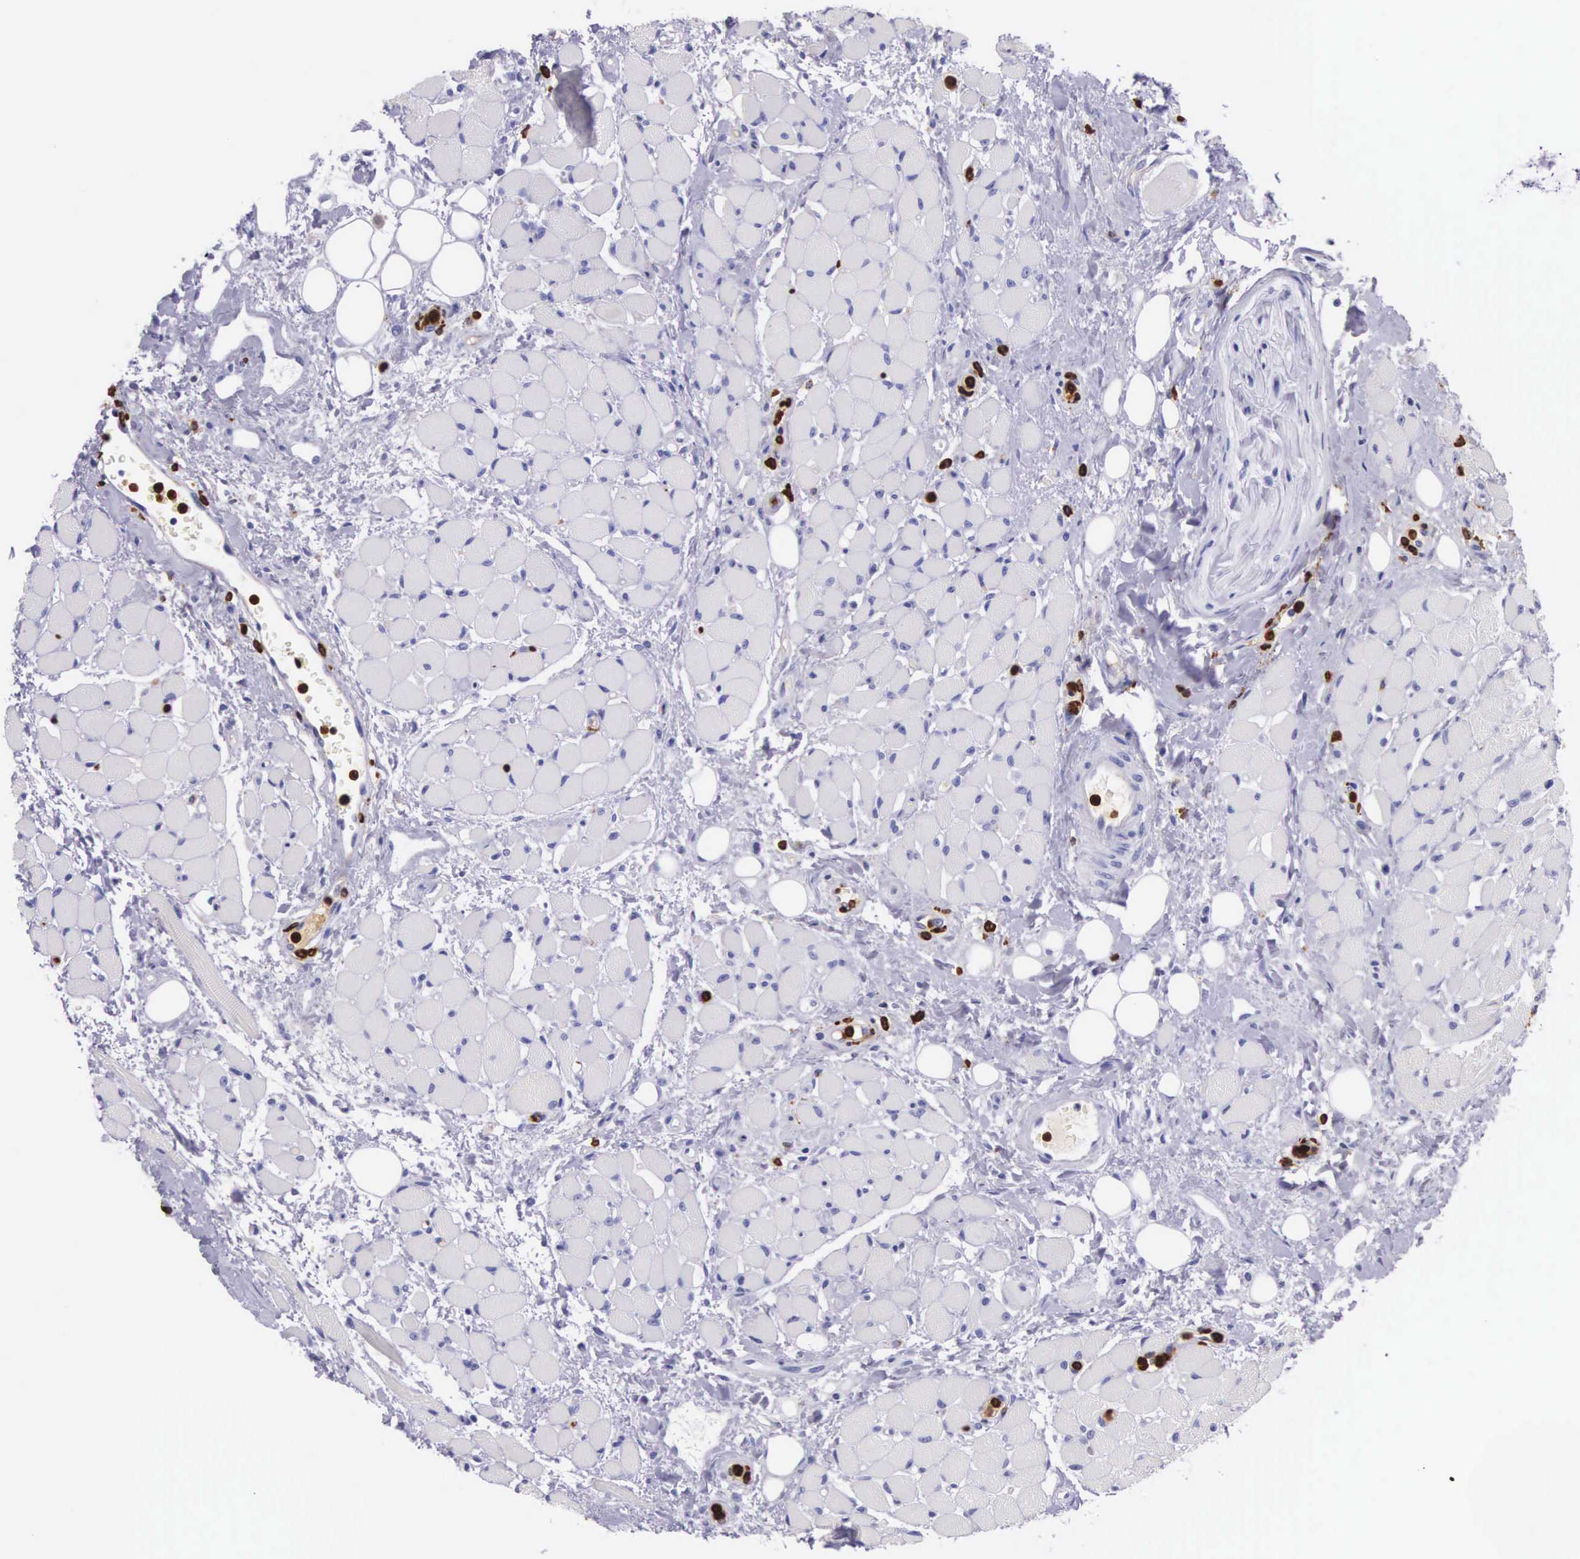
{"staining": {"intensity": "negative", "quantity": "none", "location": "none"}, "tissue": "oral mucosa", "cell_type": "Squamous epithelial cells", "image_type": "normal", "snomed": [{"axis": "morphology", "description": "Normal tissue, NOS"}, {"axis": "topography", "description": "Oral tissue"}], "caption": "High magnification brightfield microscopy of benign oral mucosa stained with DAB (brown) and counterstained with hematoxylin (blue): squamous epithelial cells show no significant positivity. The staining is performed using DAB brown chromogen with nuclei counter-stained in using hematoxylin.", "gene": "FCN1", "patient": {"sex": "male", "age": 54}}